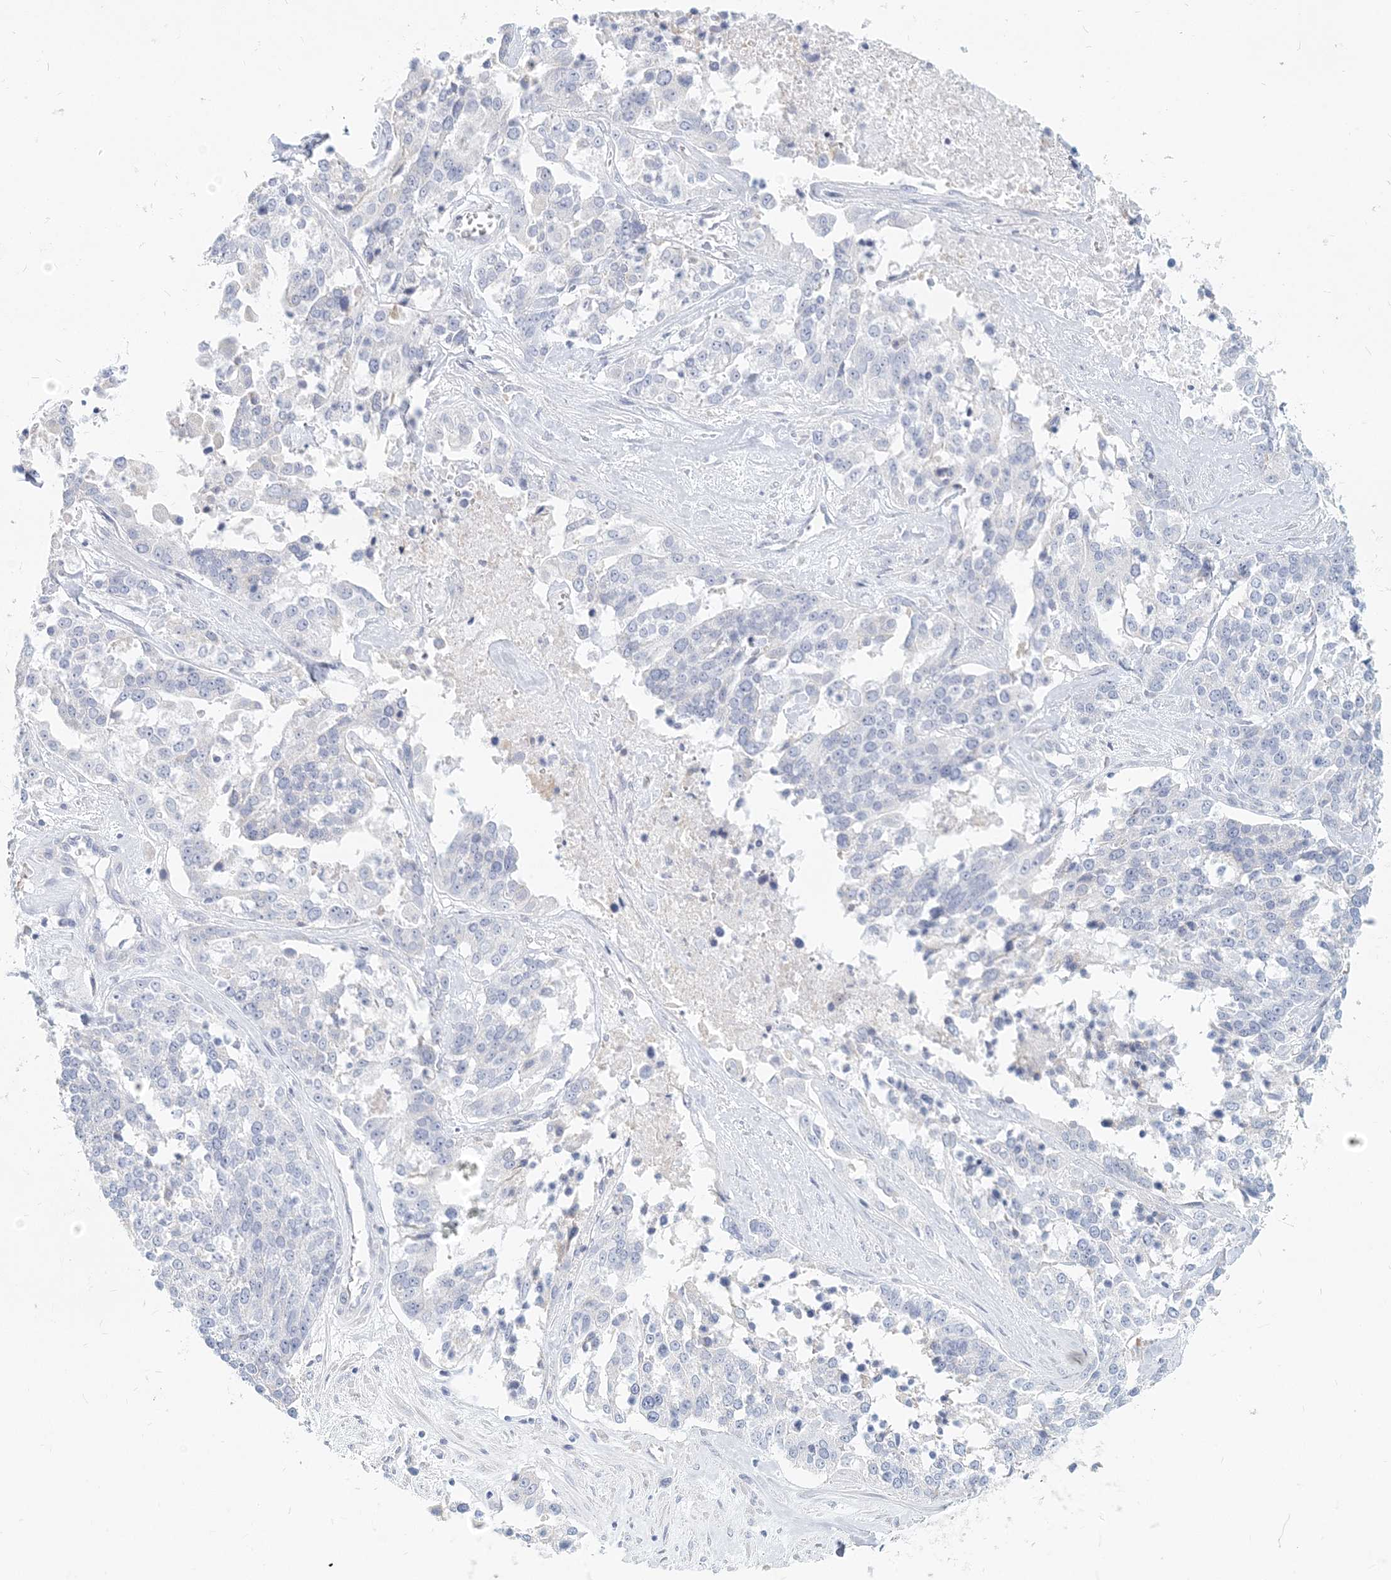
{"staining": {"intensity": "negative", "quantity": "none", "location": "none"}, "tissue": "ovarian cancer", "cell_type": "Tumor cells", "image_type": "cancer", "snomed": [{"axis": "morphology", "description": "Cystadenocarcinoma, serous, NOS"}, {"axis": "topography", "description": "Ovary"}], "caption": "DAB (3,3'-diaminobenzidine) immunohistochemical staining of human ovarian cancer (serous cystadenocarcinoma) reveals no significant expression in tumor cells.", "gene": "CSN1S1", "patient": {"sex": "female", "age": 44}}